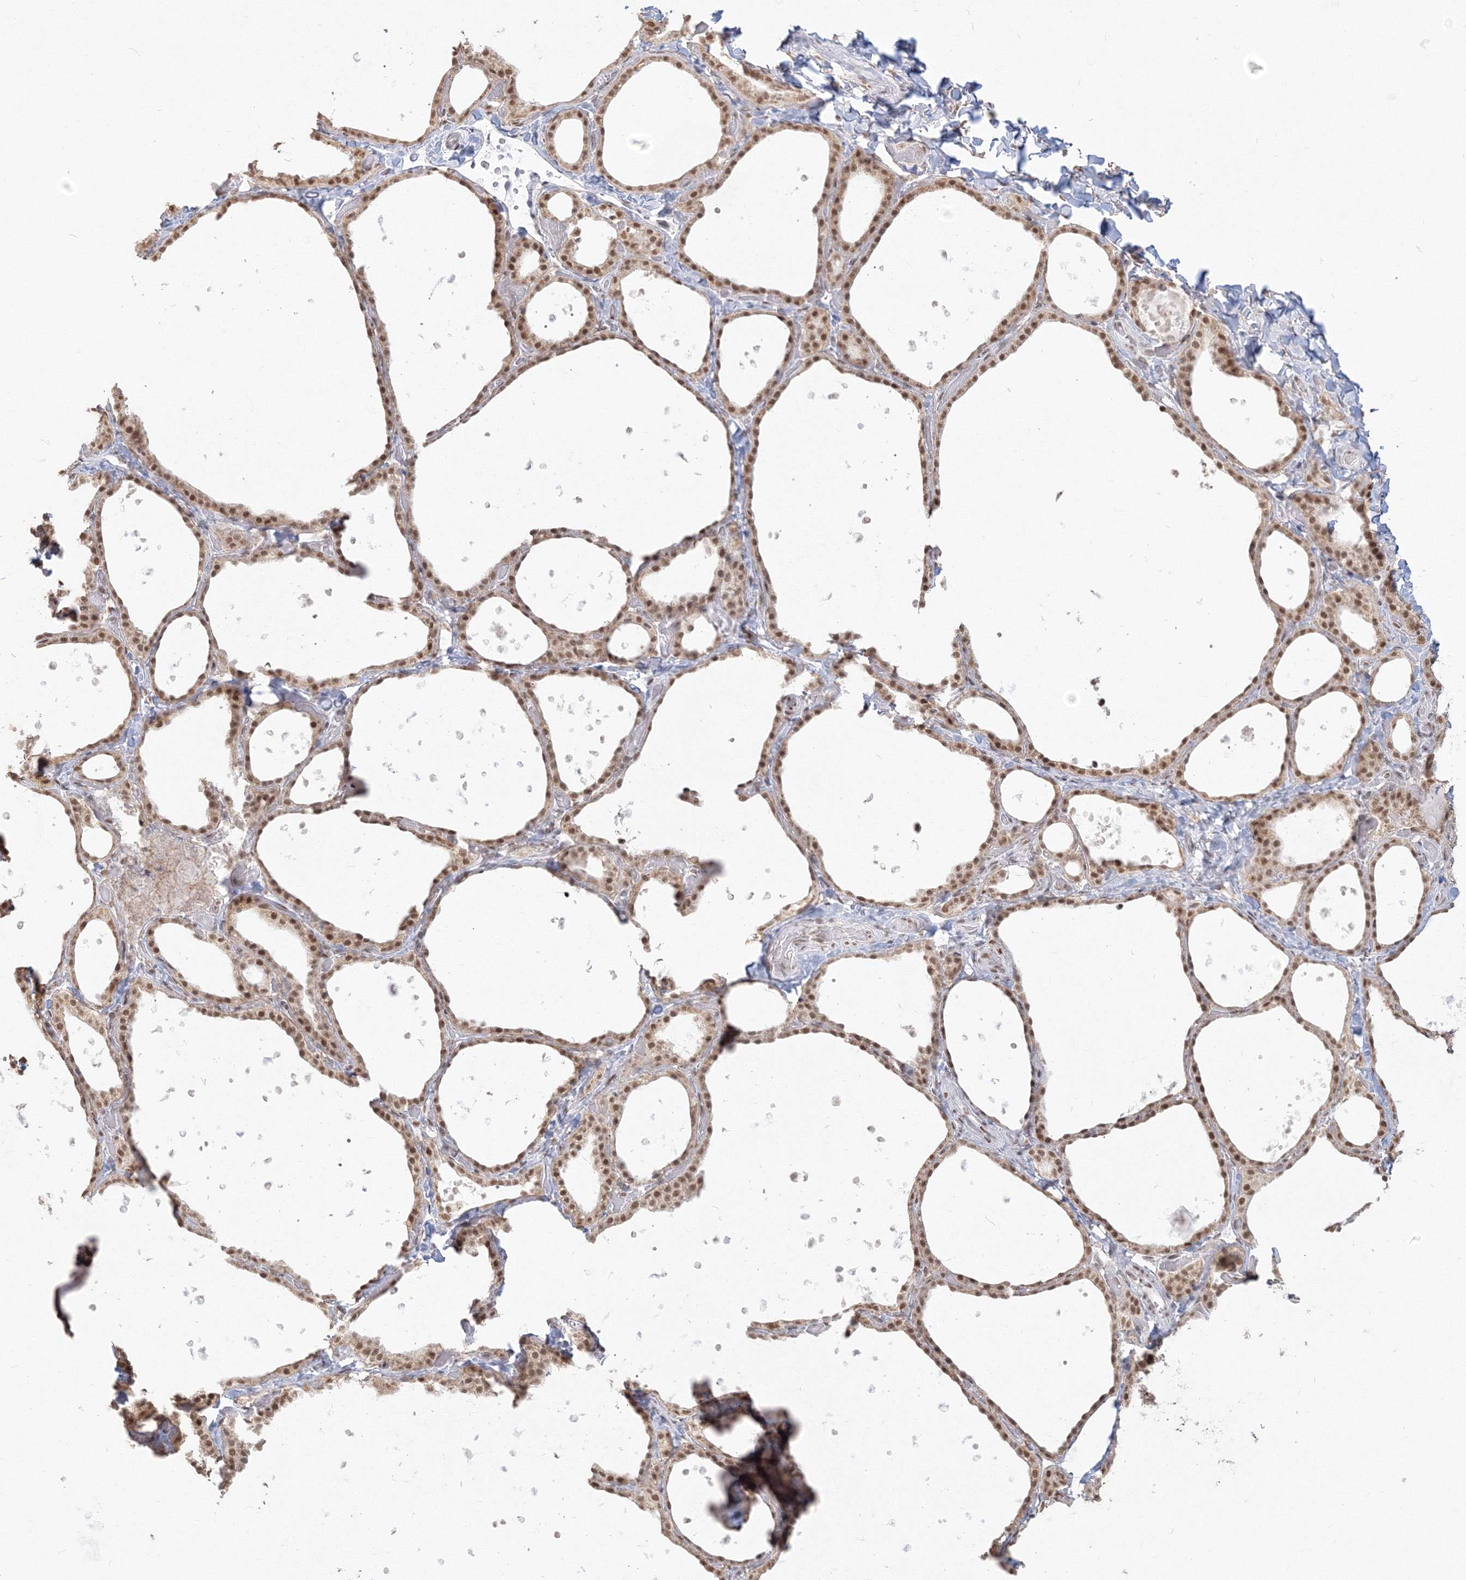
{"staining": {"intensity": "moderate", "quantity": ">75%", "location": "nuclear"}, "tissue": "thyroid gland", "cell_type": "Glandular cells", "image_type": "normal", "snomed": [{"axis": "morphology", "description": "Normal tissue, NOS"}, {"axis": "topography", "description": "Thyroid gland"}], "caption": "Immunohistochemistry (IHC) (DAB (3,3'-diaminobenzidine)) staining of benign human thyroid gland shows moderate nuclear protein positivity in approximately >75% of glandular cells. The staining was performed using DAB (3,3'-diaminobenzidine) to visualize the protein expression in brown, while the nuclei were stained in blue with hematoxylin (Magnification: 20x).", "gene": "PPP4R2", "patient": {"sex": "female", "age": 44}}